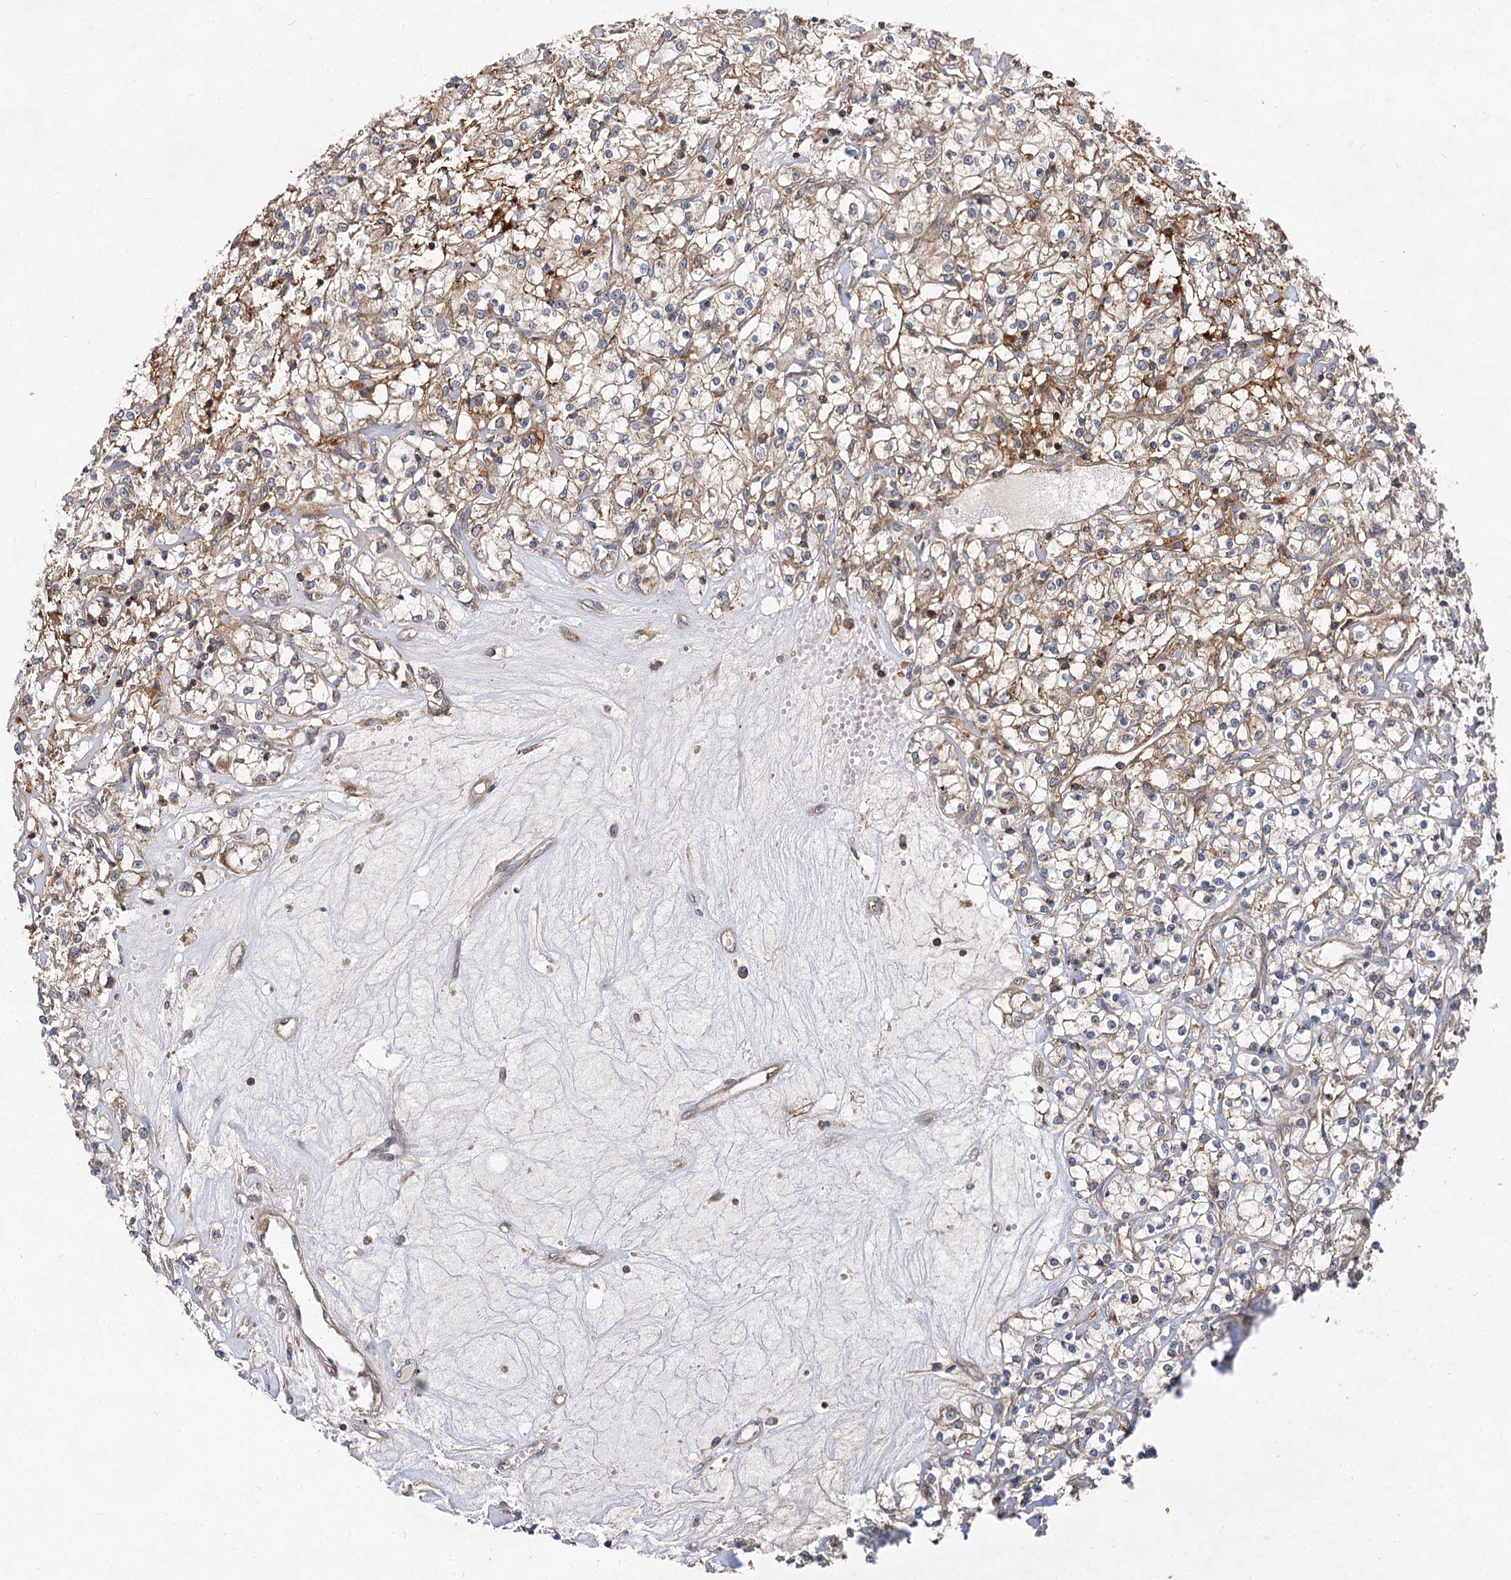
{"staining": {"intensity": "weak", "quantity": ">75%", "location": "cytoplasmic/membranous"}, "tissue": "renal cancer", "cell_type": "Tumor cells", "image_type": "cancer", "snomed": [{"axis": "morphology", "description": "Adenocarcinoma, NOS"}, {"axis": "topography", "description": "Kidney"}], "caption": "Immunohistochemistry histopathology image of renal cancer (adenocarcinoma) stained for a protein (brown), which shows low levels of weak cytoplasmic/membranous positivity in approximately >75% of tumor cells.", "gene": "PACS1", "patient": {"sex": "female", "age": 59}}